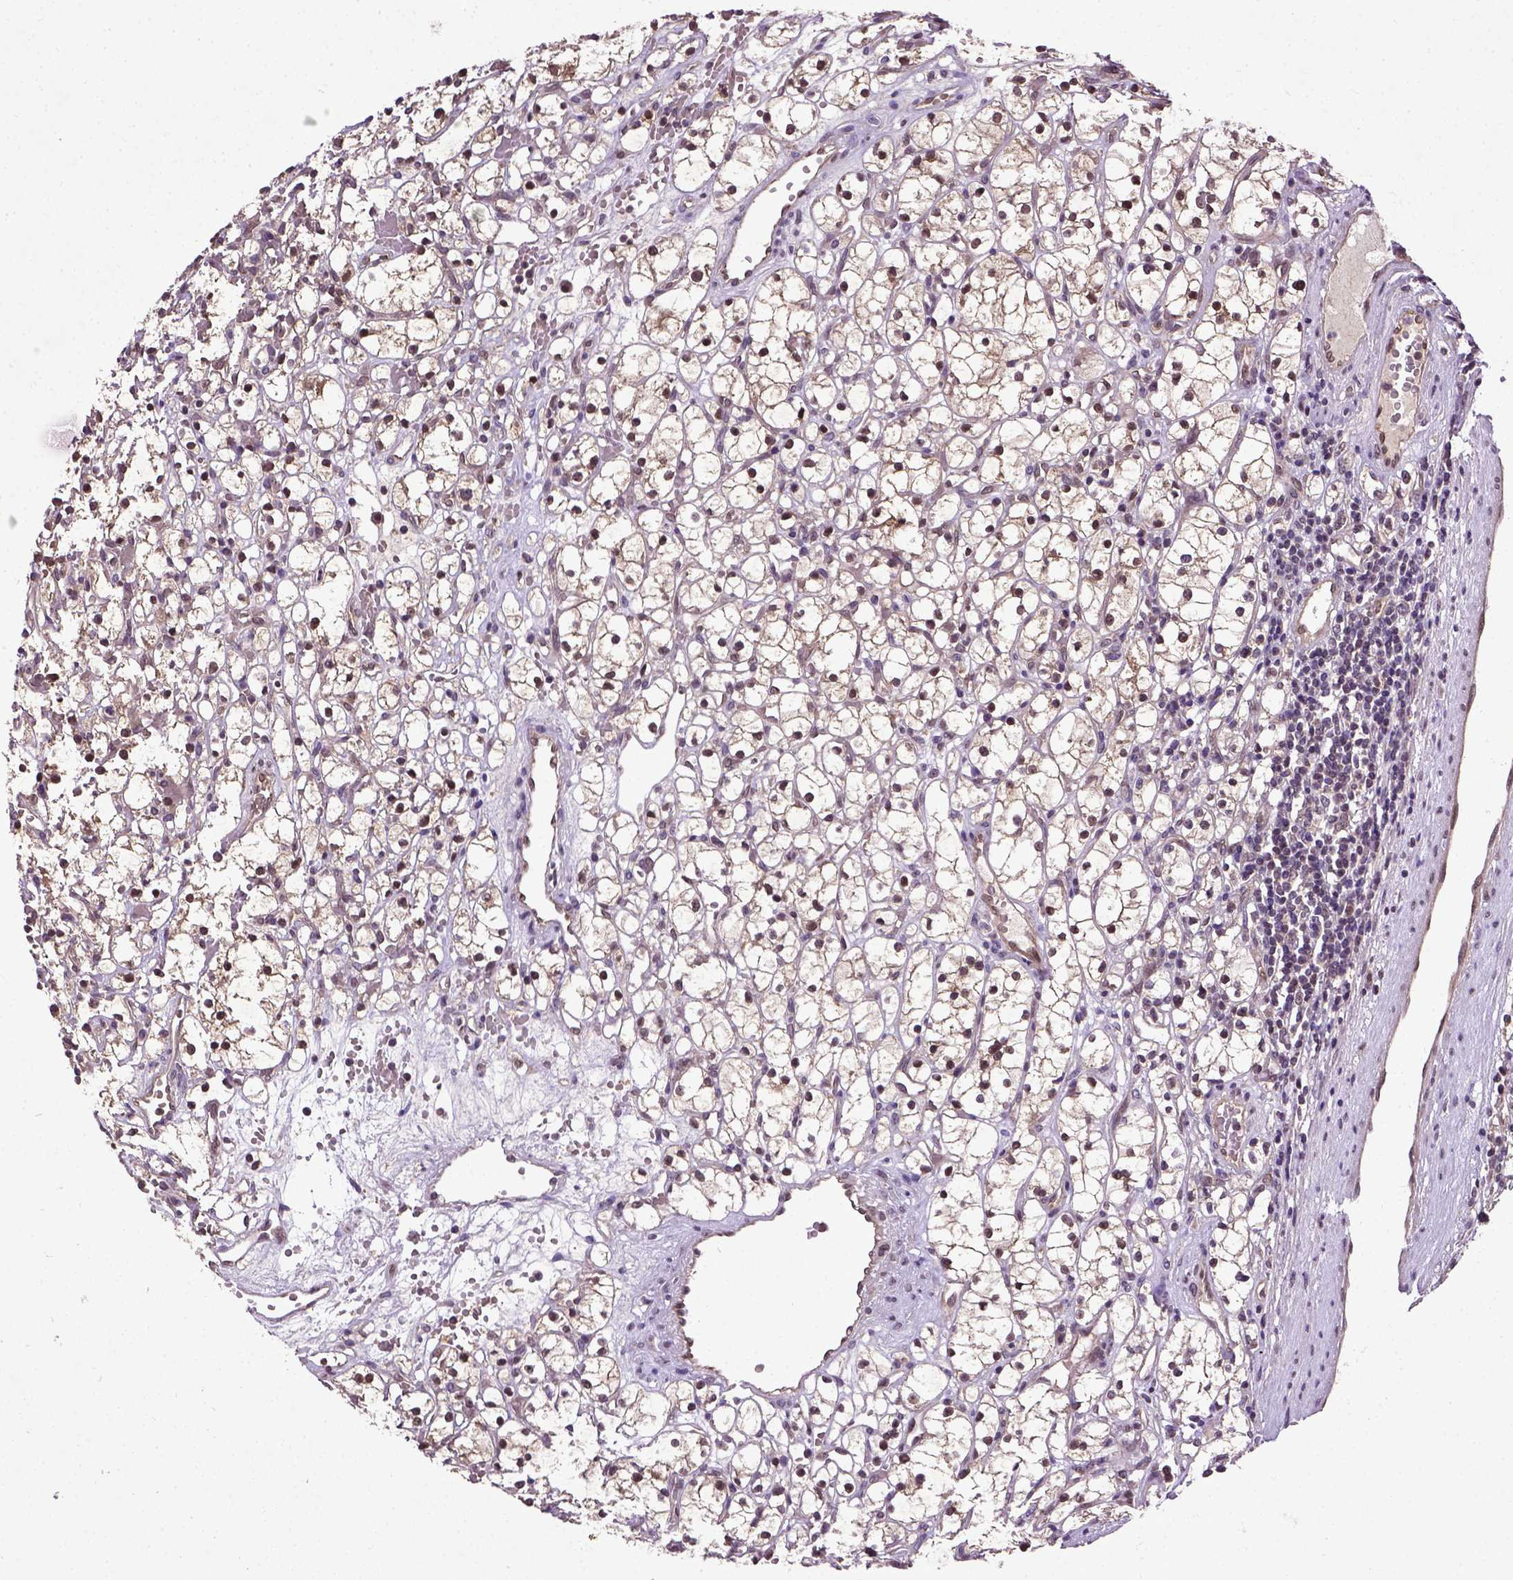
{"staining": {"intensity": "strong", "quantity": ">75%", "location": "nuclear"}, "tissue": "renal cancer", "cell_type": "Tumor cells", "image_type": "cancer", "snomed": [{"axis": "morphology", "description": "Adenocarcinoma, NOS"}, {"axis": "topography", "description": "Kidney"}], "caption": "High-power microscopy captured an IHC photomicrograph of renal cancer, revealing strong nuclear positivity in about >75% of tumor cells.", "gene": "UBA3", "patient": {"sex": "female", "age": 59}}